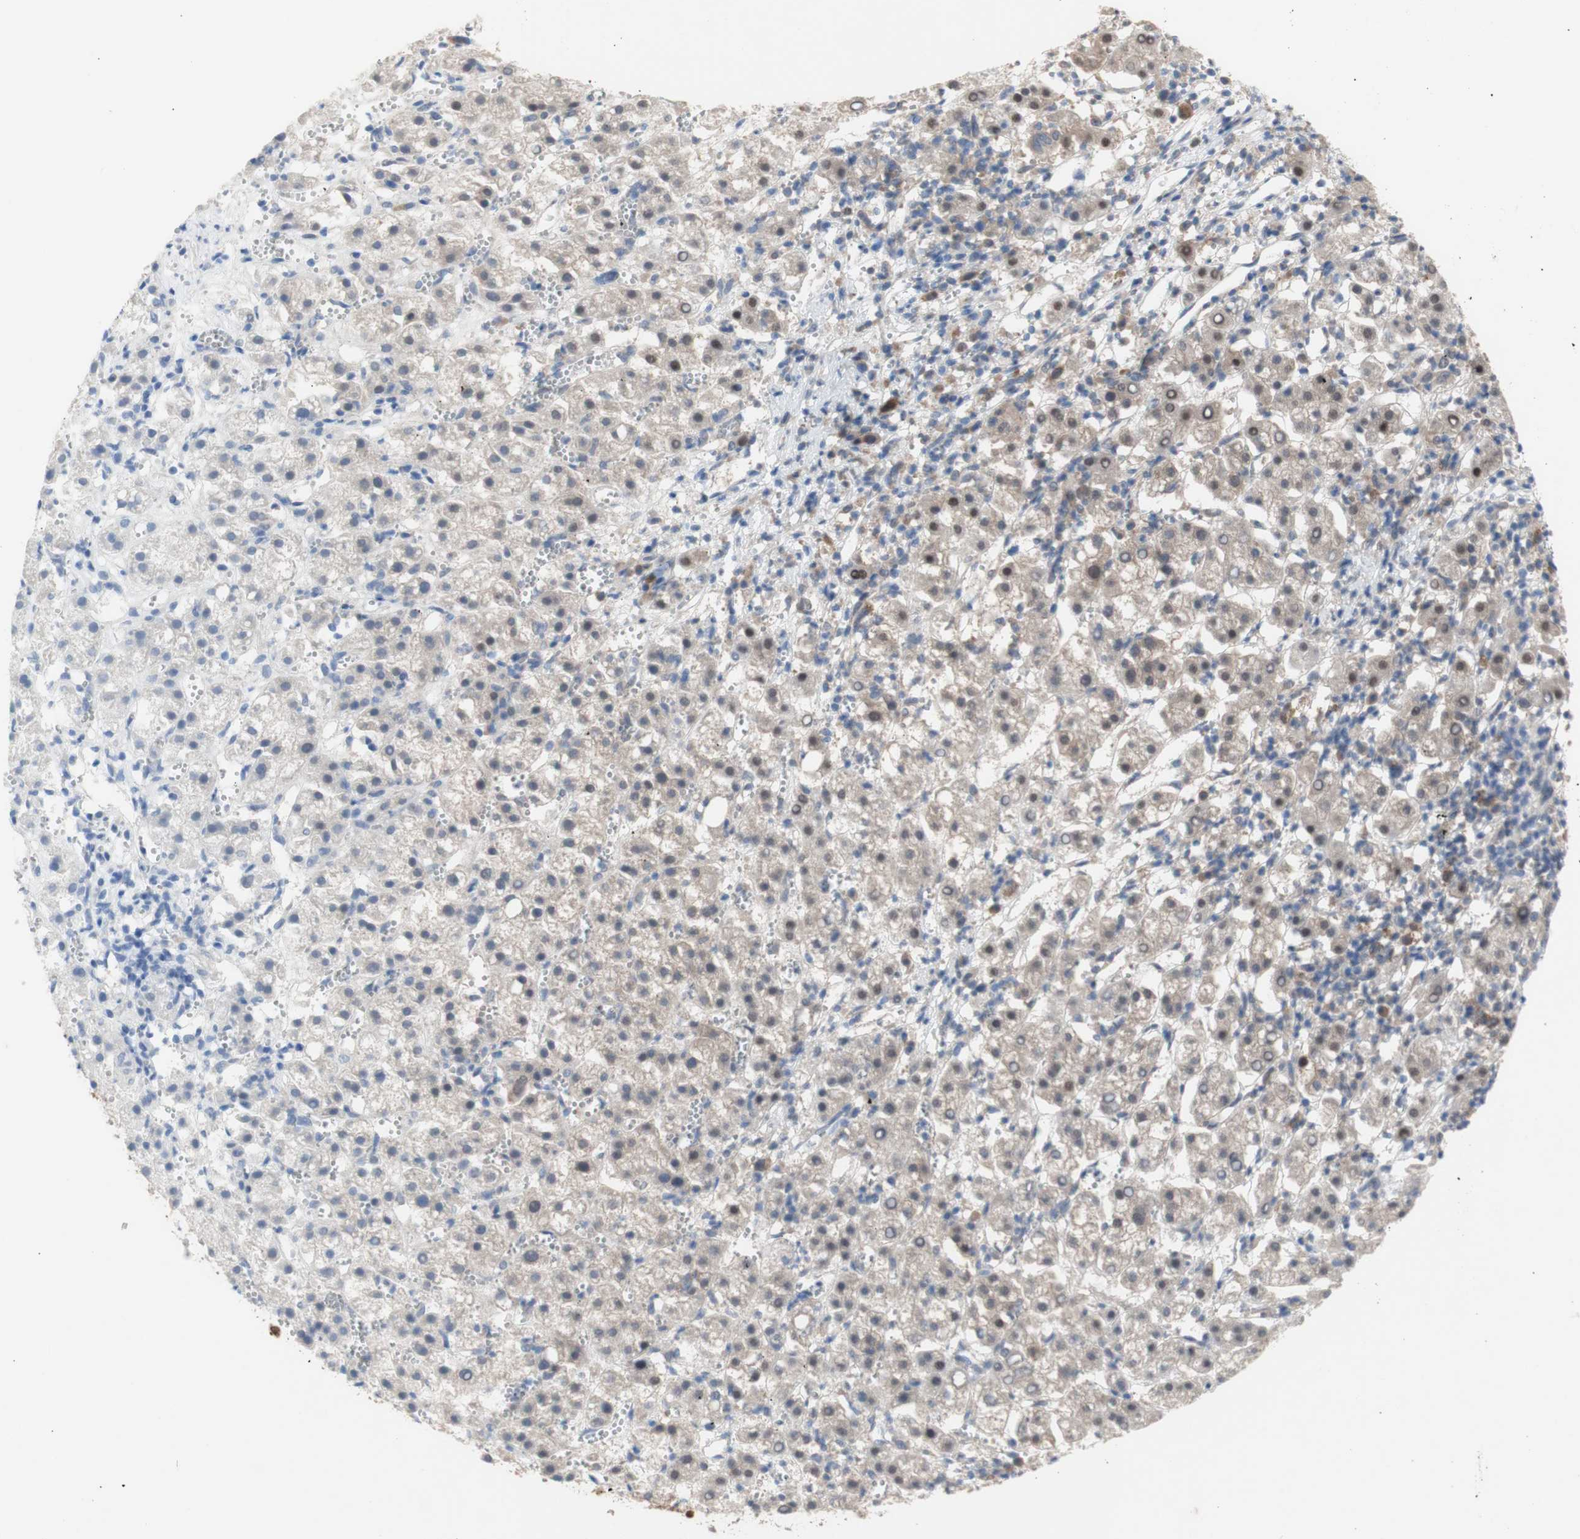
{"staining": {"intensity": "weak", "quantity": ">75%", "location": "cytoplasmic/membranous"}, "tissue": "liver cancer", "cell_type": "Tumor cells", "image_type": "cancer", "snomed": [{"axis": "morphology", "description": "Carcinoma, Hepatocellular, NOS"}, {"axis": "topography", "description": "Liver"}], "caption": "Immunohistochemical staining of human hepatocellular carcinoma (liver) exhibits low levels of weak cytoplasmic/membranous staining in about >75% of tumor cells. The protein of interest is stained brown, and the nuclei are stained in blue (DAB IHC with brightfield microscopy, high magnification).", "gene": "PRMT5", "patient": {"sex": "female", "age": 58}}